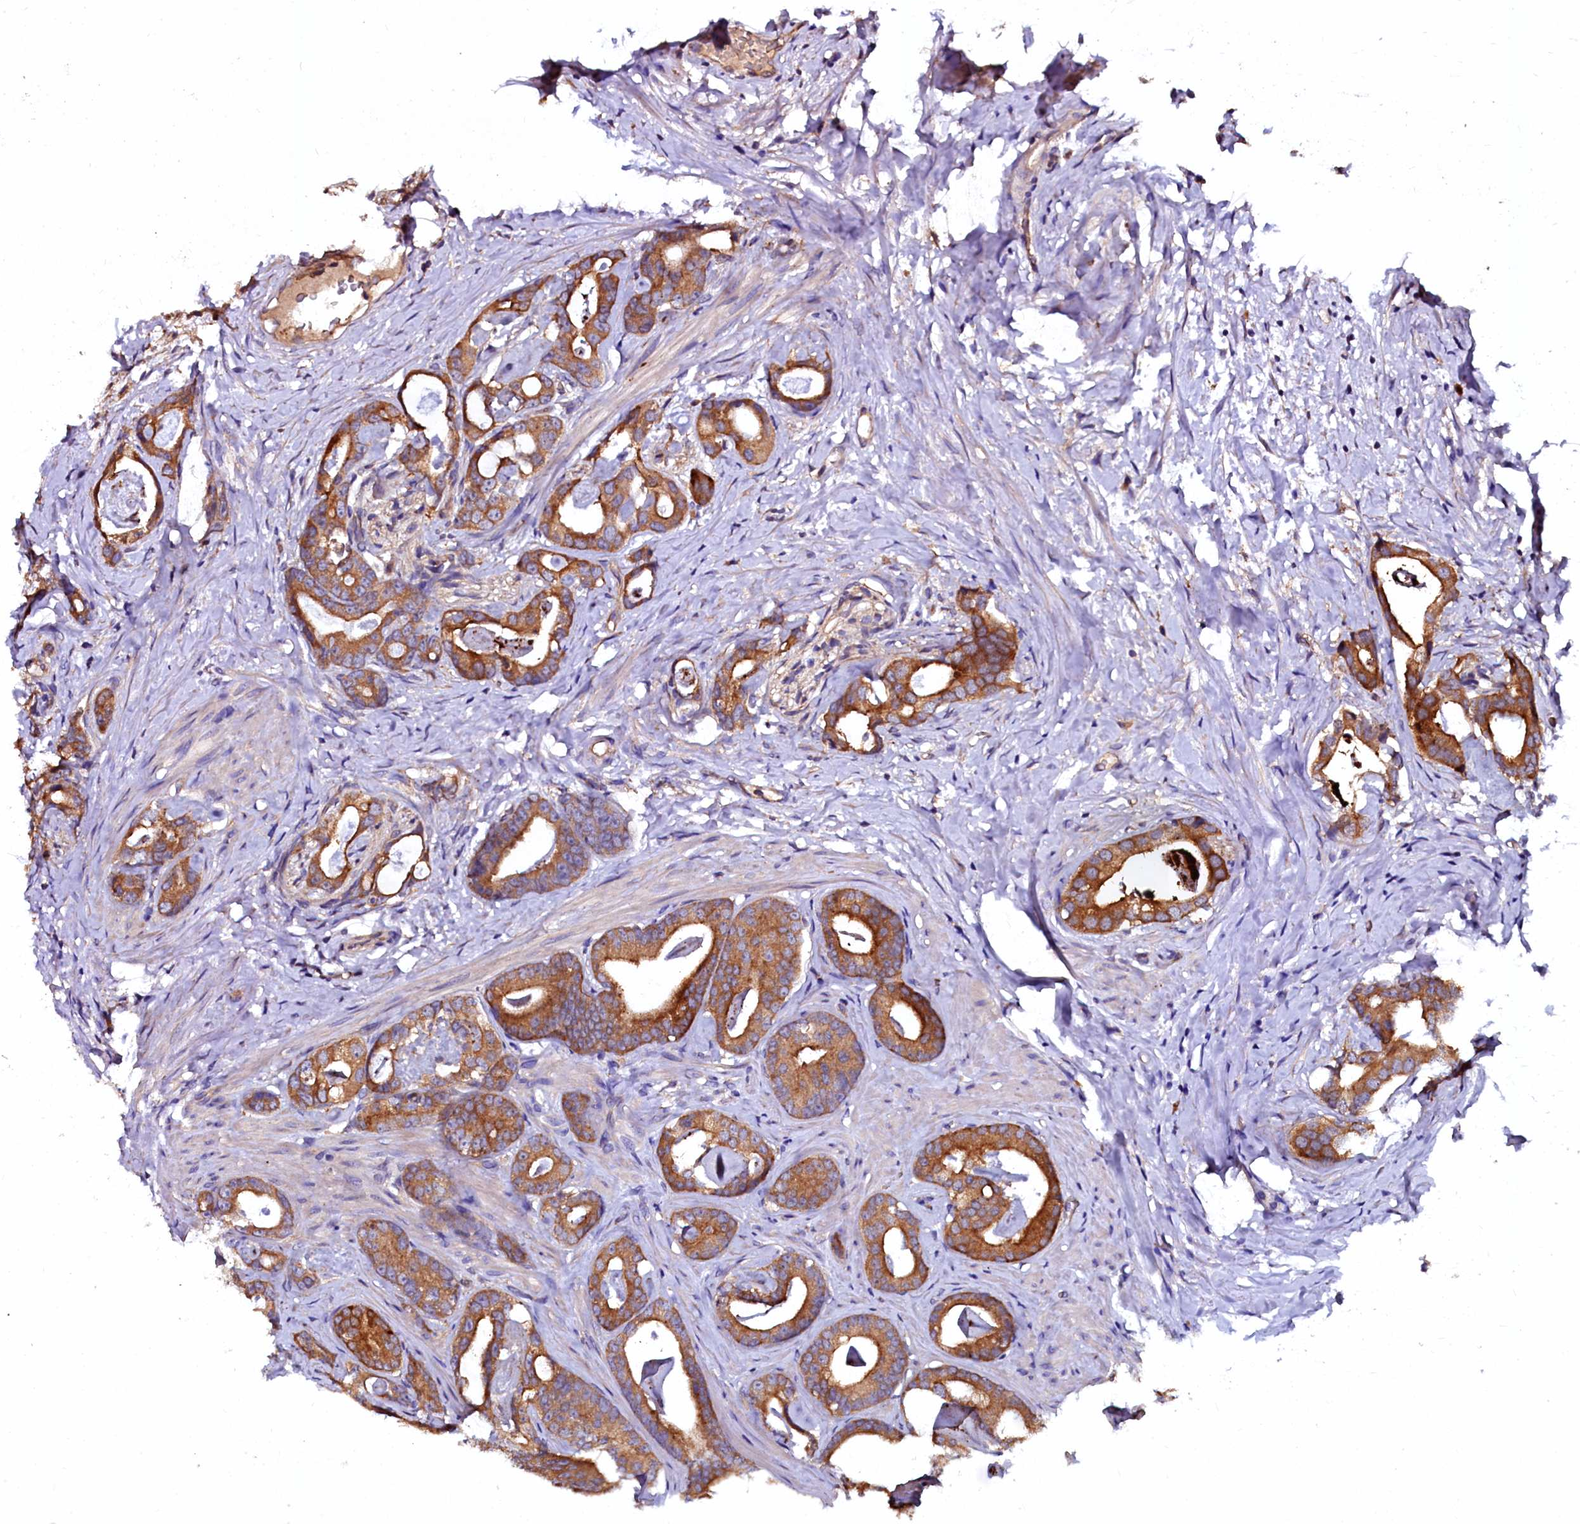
{"staining": {"intensity": "strong", "quantity": ">75%", "location": "cytoplasmic/membranous"}, "tissue": "prostate cancer", "cell_type": "Tumor cells", "image_type": "cancer", "snomed": [{"axis": "morphology", "description": "Adenocarcinoma, Low grade"}, {"axis": "topography", "description": "Prostate"}], "caption": "This histopathology image demonstrates IHC staining of human low-grade adenocarcinoma (prostate), with high strong cytoplasmic/membranous positivity in approximately >75% of tumor cells.", "gene": "APPL2", "patient": {"sex": "male", "age": 63}}